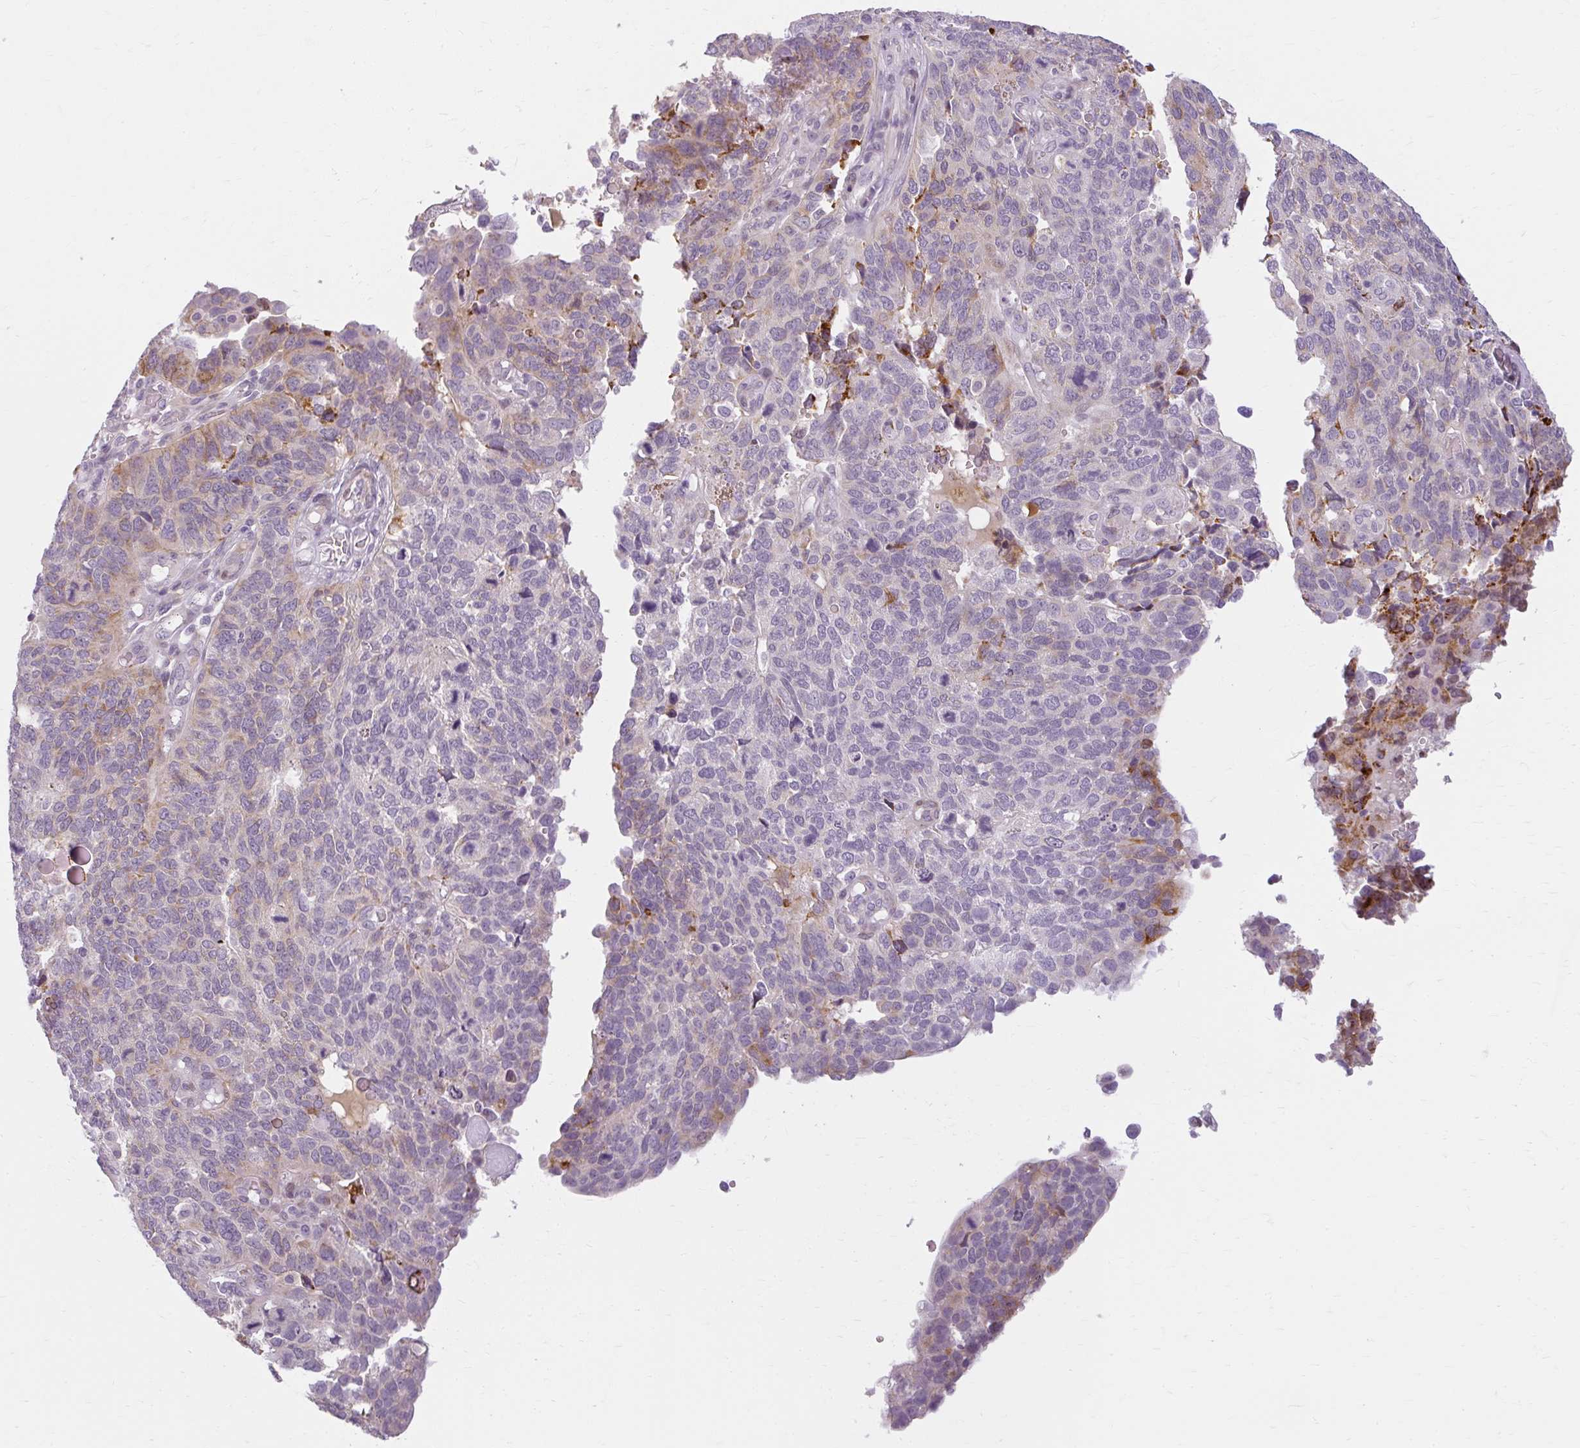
{"staining": {"intensity": "moderate", "quantity": "<25%", "location": "cytoplasmic/membranous"}, "tissue": "endometrial cancer", "cell_type": "Tumor cells", "image_type": "cancer", "snomed": [{"axis": "morphology", "description": "Adenocarcinoma, NOS"}, {"axis": "topography", "description": "Endometrium"}], "caption": "DAB (3,3'-diaminobenzidine) immunohistochemical staining of human adenocarcinoma (endometrial) shows moderate cytoplasmic/membranous protein expression in approximately <25% of tumor cells. (brown staining indicates protein expression, while blue staining denotes nuclei).", "gene": "ZFYVE26", "patient": {"sex": "female", "age": 66}}